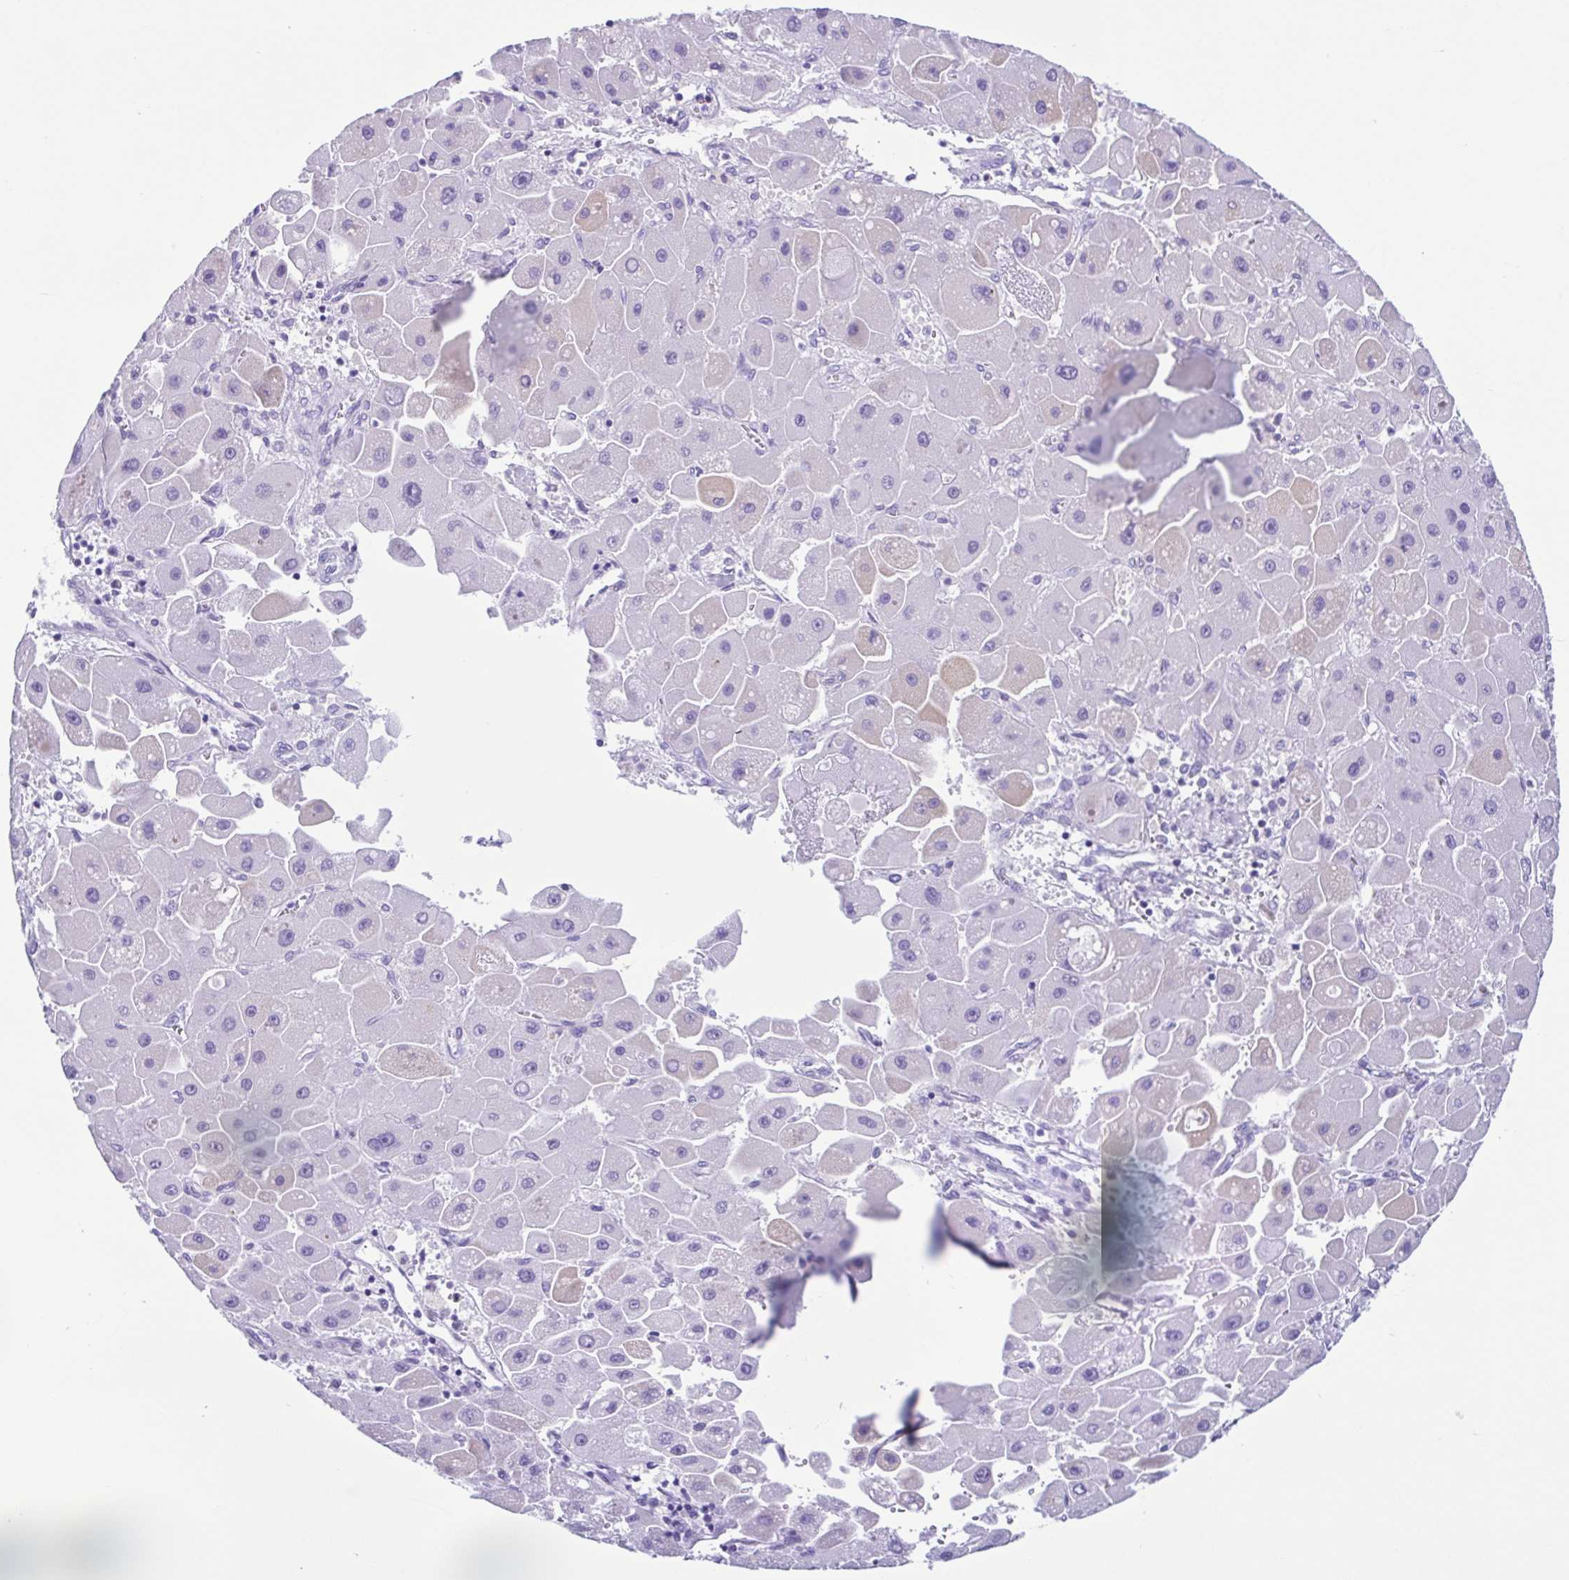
{"staining": {"intensity": "negative", "quantity": "none", "location": "none"}, "tissue": "liver cancer", "cell_type": "Tumor cells", "image_type": "cancer", "snomed": [{"axis": "morphology", "description": "Carcinoma, Hepatocellular, NOS"}, {"axis": "topography", "description": "Liver"}], "caption": "Immunohistochemistry image of neoplastic tissue: human liver cancer stained with DAB (3,3'-diaminobenzidine) exhibits no significant protein expression in tumor cells. (DAB (3,3'-diaminobenzidine) immunohistochemistry (IHC), high magnification).", "gene": "ACTRT3", "patient": {"sex": "male", "age": 24}}